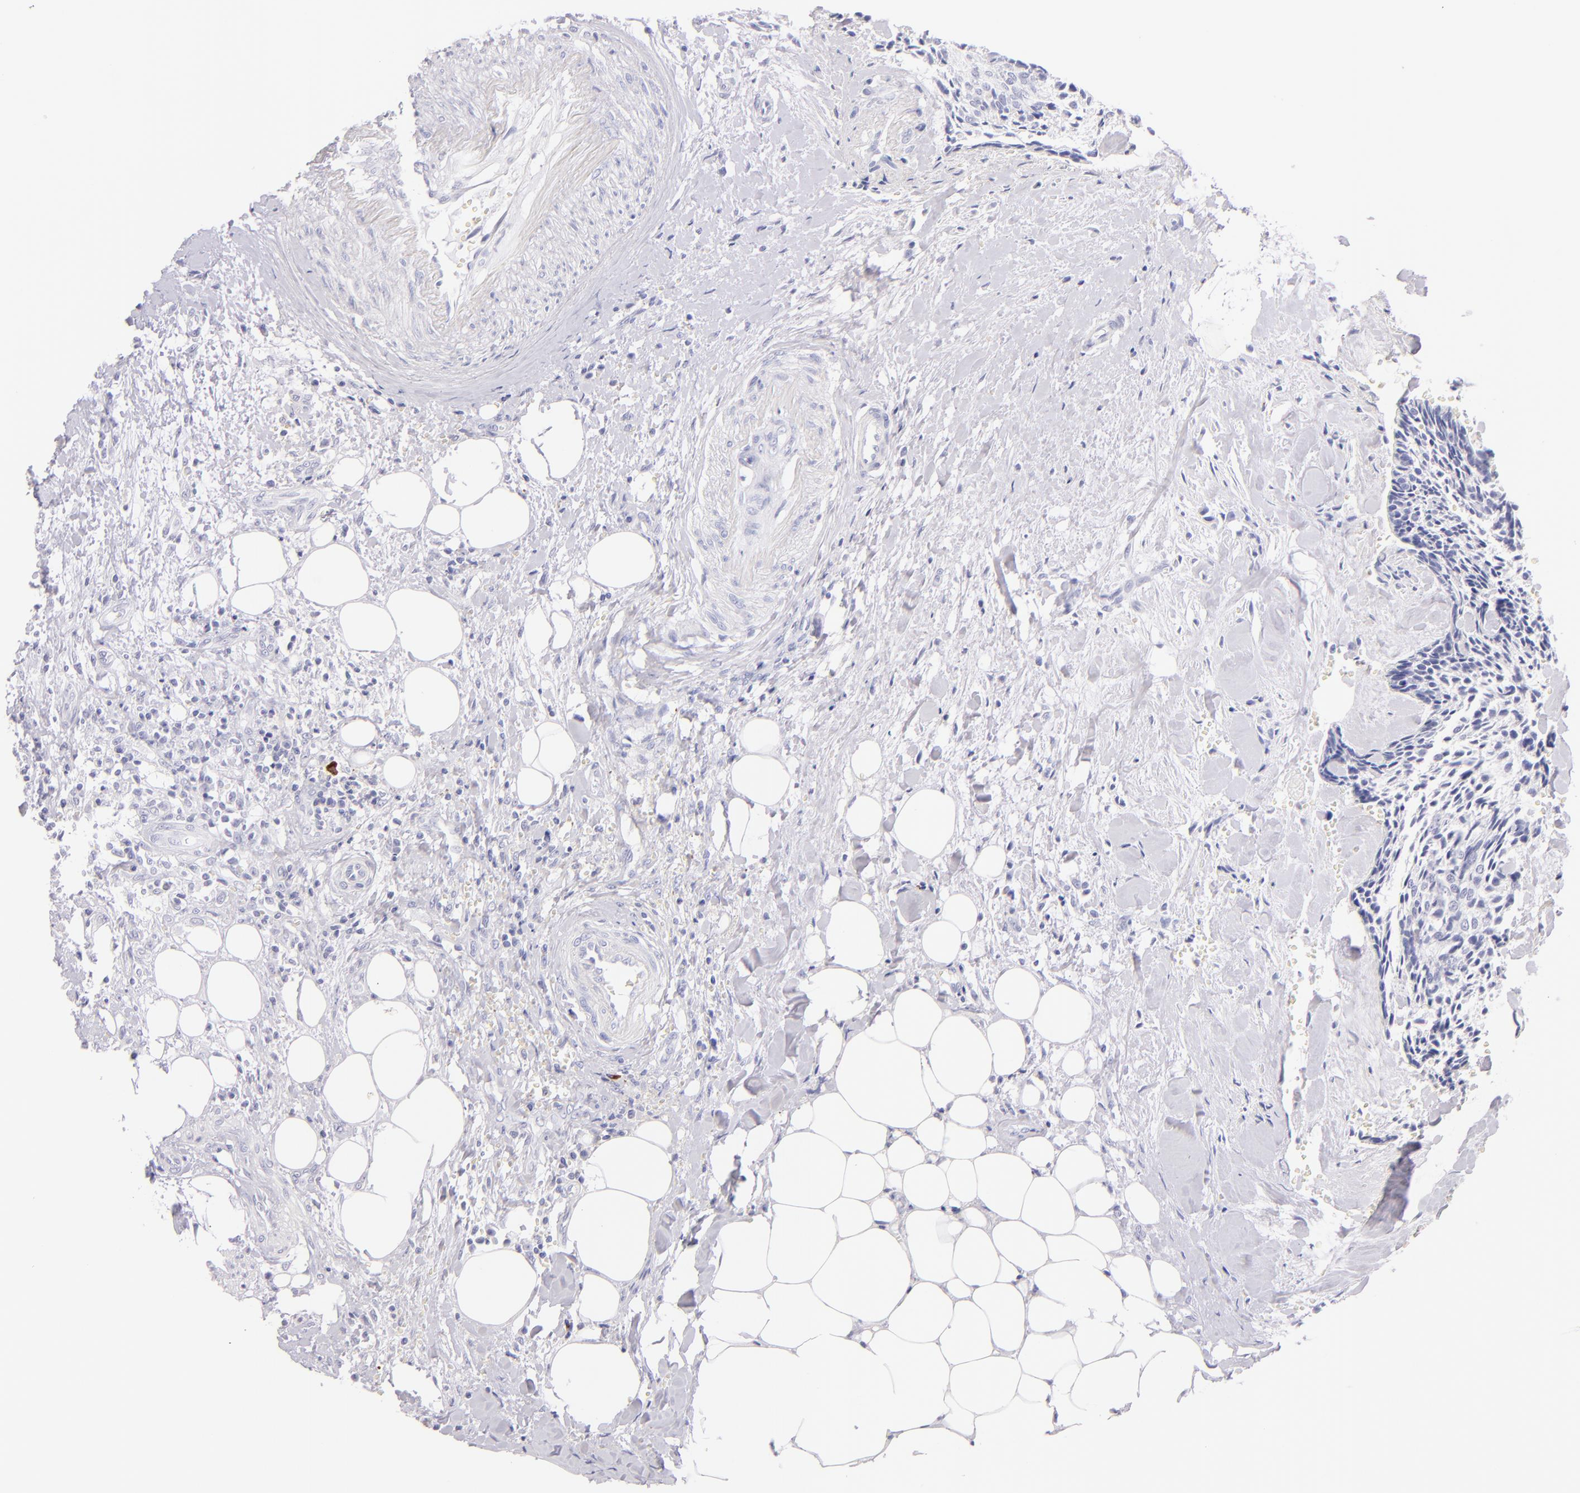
{"staining": {"intensity": "negative", "quantity": "none", "location": "none"}, "tissue": "head and neck cancer", "cell_type": "Tumor cells", "image_type": "cancer", "snomed": [{"axis": "morphology", "description": "Squamous cell carcinoma, NOS"}, {"axis": "topography", "description": "Salivary gland"}, {"axis": "topography", "description": "Head-Neck"}], "caption": "The photomicrograph exhibits no staining of tumor cells in head and neck cancer (squamous cell carcinoma).", "gene": "SDC1", "patient": {"sex": "male", "age": 70}}